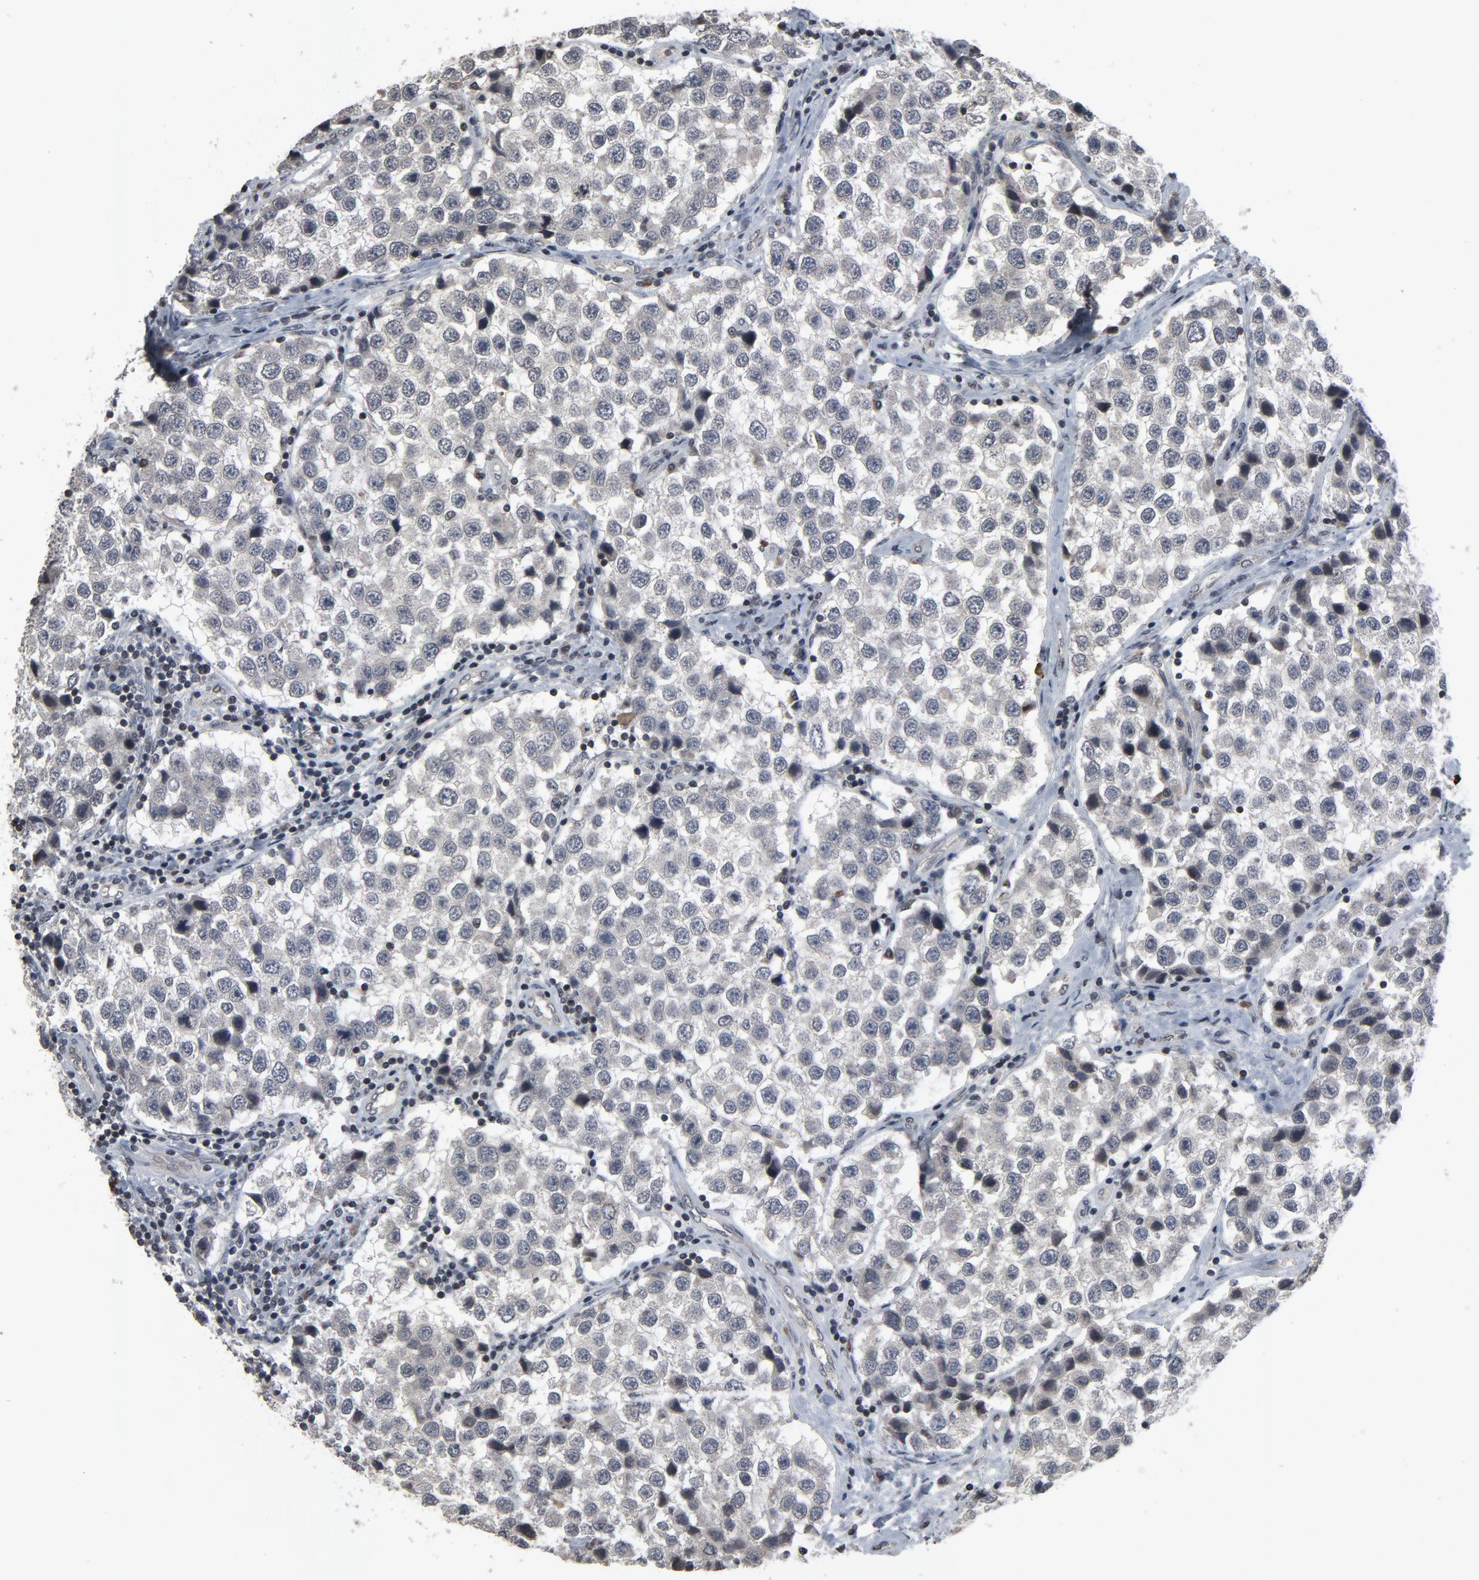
{"staining": {"intensity": "negative", "quantity": "none", "location": "none"}, "tissue": "testis cancer", "cell_type": "Tumor cells", "image_type": "cancer", "snomed": [{"axis": "morphology", "description": "Seminoma, NOS"}, {"axis": "topography", "description": "Testis"}], "caption": "Testis cancer (seminoma) stained for a protein using IHC displays no staining tumor cells.", "gene": "POM121", "patient": {"sex": "male", "age": 39}}